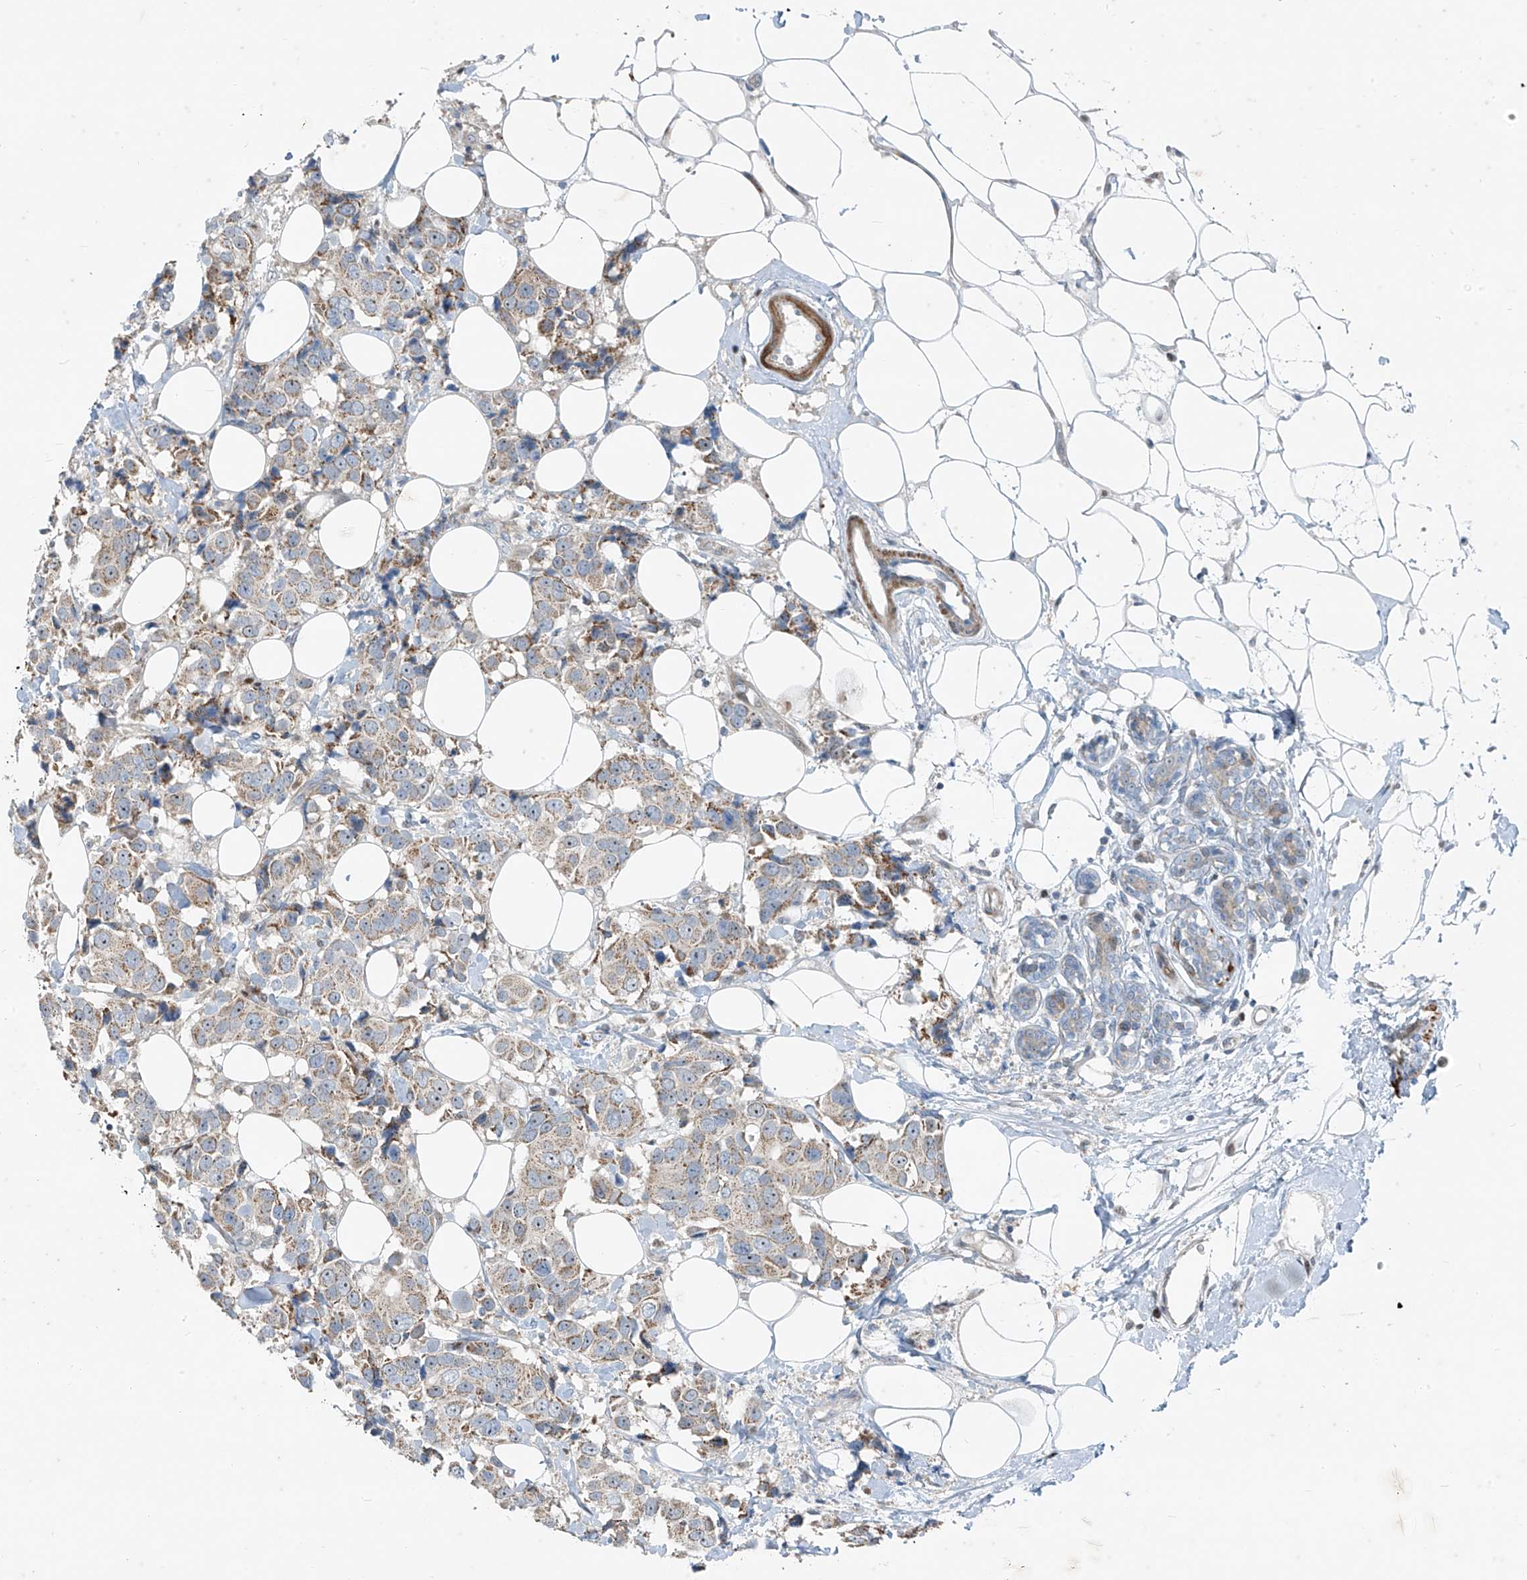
{"staining": {"intensity": "moderate", "quantity": "<25%", "location": "cytoplasmic/membranous"}, "tissue": "breast cancer", "cell_type": "Tumor cells", "image_type": "cancer", "snomed": [{"axis": "morphology", "description": "Normal tissue, NOS"}, {"axis": "morphology", "description": "Duct carcinoma"}, {"axis": "topography", "description": "Breast"}], "caption": "Protein expression analysis of human breast invasive ductal carcinoma reveals moderate cytoplasmic/membranous positivity in approximately <25% of tumor cells.", "gene": "PPCS", "patient": {"sex": "female", "age": 39}}